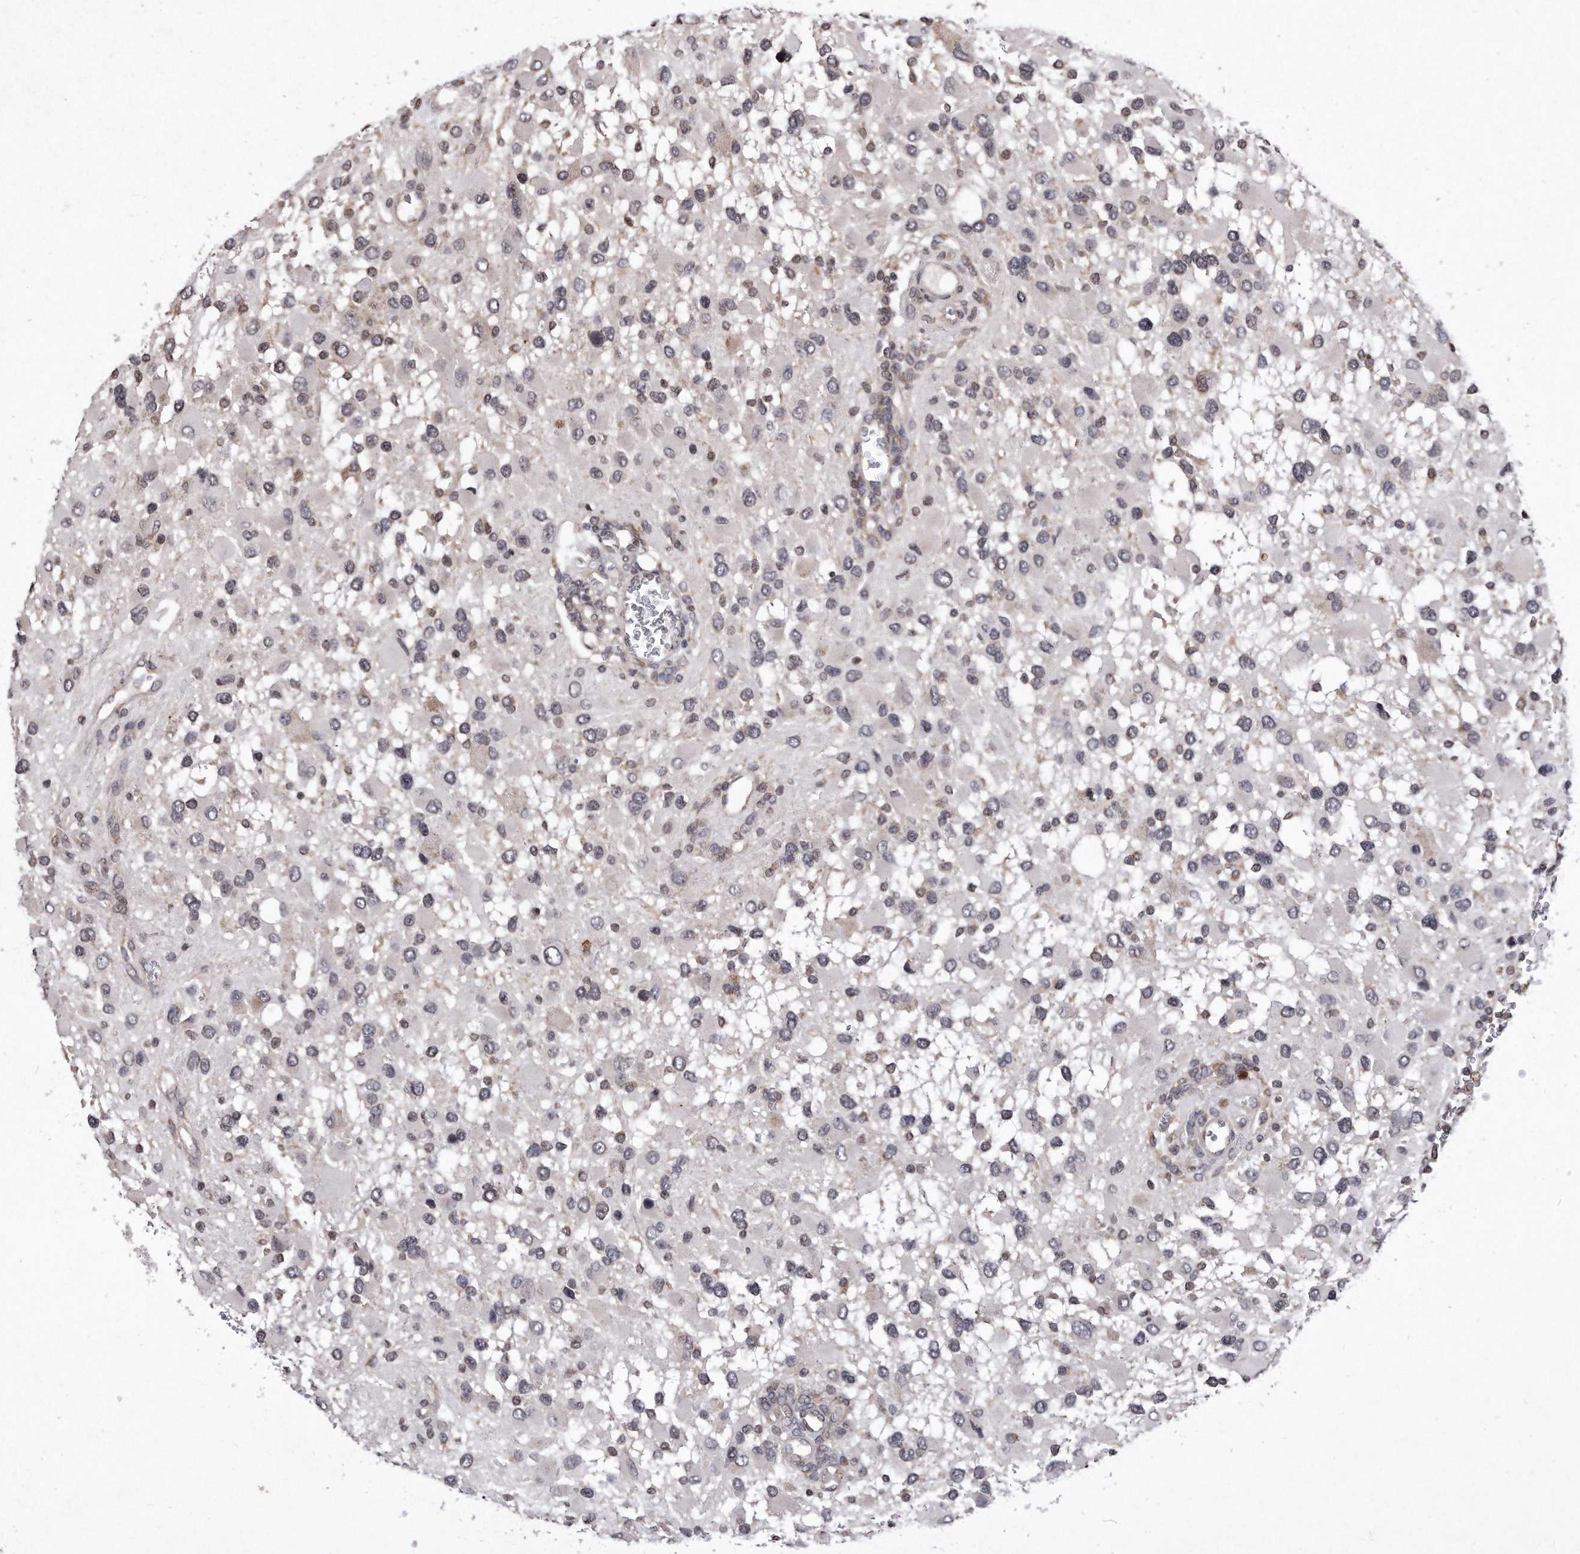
{"staining": {"intensity": "weak", "quantity": "<25%", "location": "nuclear"}, "tissue": "glioma", "cell_type": "Tumor cells", "image_type": "cancer", "snomed": [{"axis": "morphology", "description": "Glioma, malignant, High grade"}, {"axis": "topography", "description": "Brain"}], "caption": "High magnification brightfield microscopy of glioma stained with DAB (3,3'-diaminobenzidine) (brown) and counterstained with hematoxylin (blue): tumor cells show no significant staining.", "gene": "DAB1", "patient": {"sex": "male", "age": 53}}